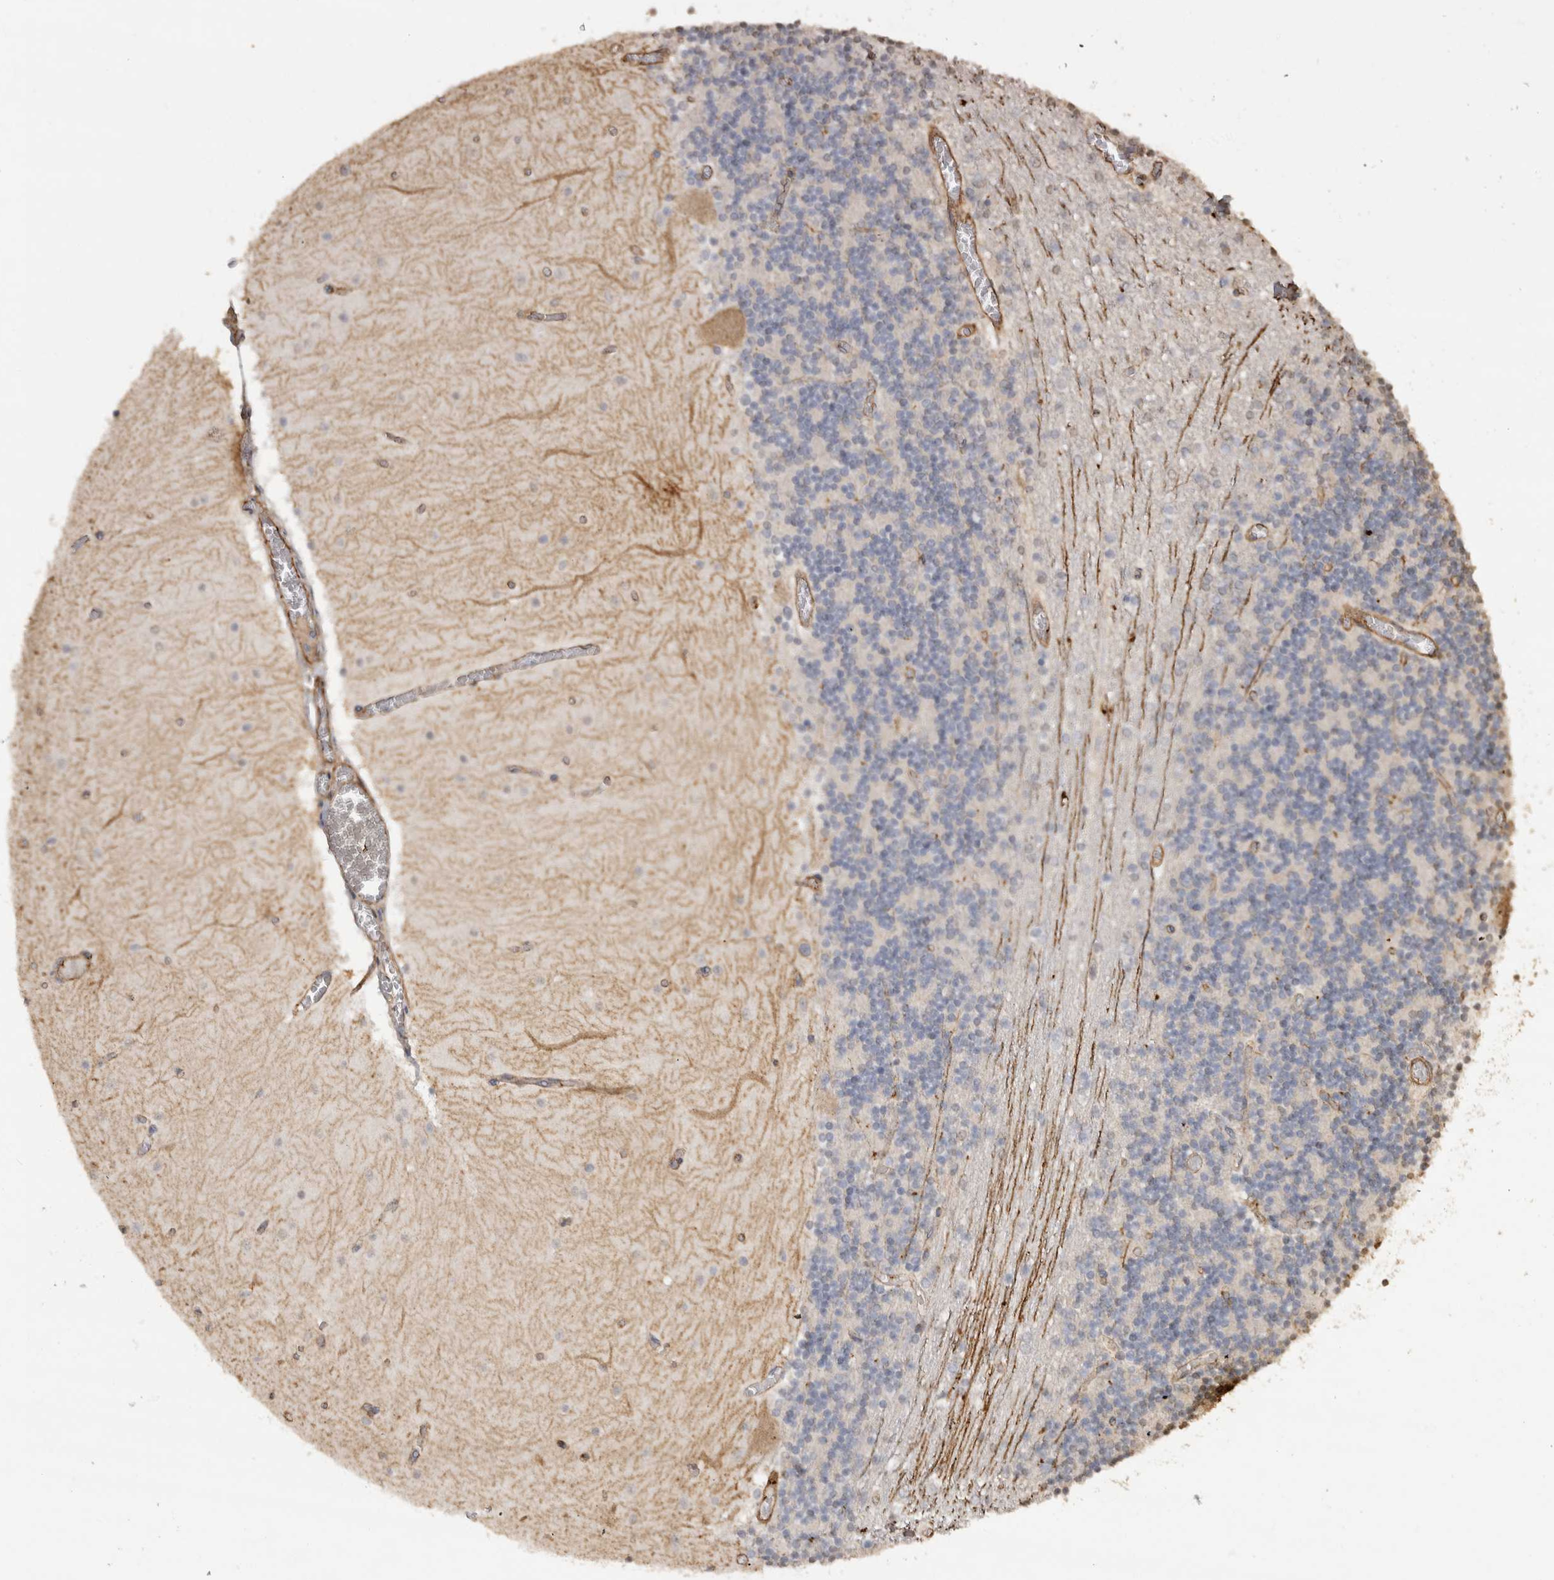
{"staining": {"intensity": "negative", "quantity": "none", "location": "none"}, "tissue": "cerebellum", "cell_type": "Cells in granular layer", "image_type": "normal", "snomed": [{"axis": "morphology", "description": "Normal tissue, NOS"}, {"axis": "topography", "description": "Cerebellum"}], "caption": "Cells in granular layer are negative for protein expression in unremarkable human cerebellum.", "gene": "RECK", "patient": {"sex": "female", "age": 28}}